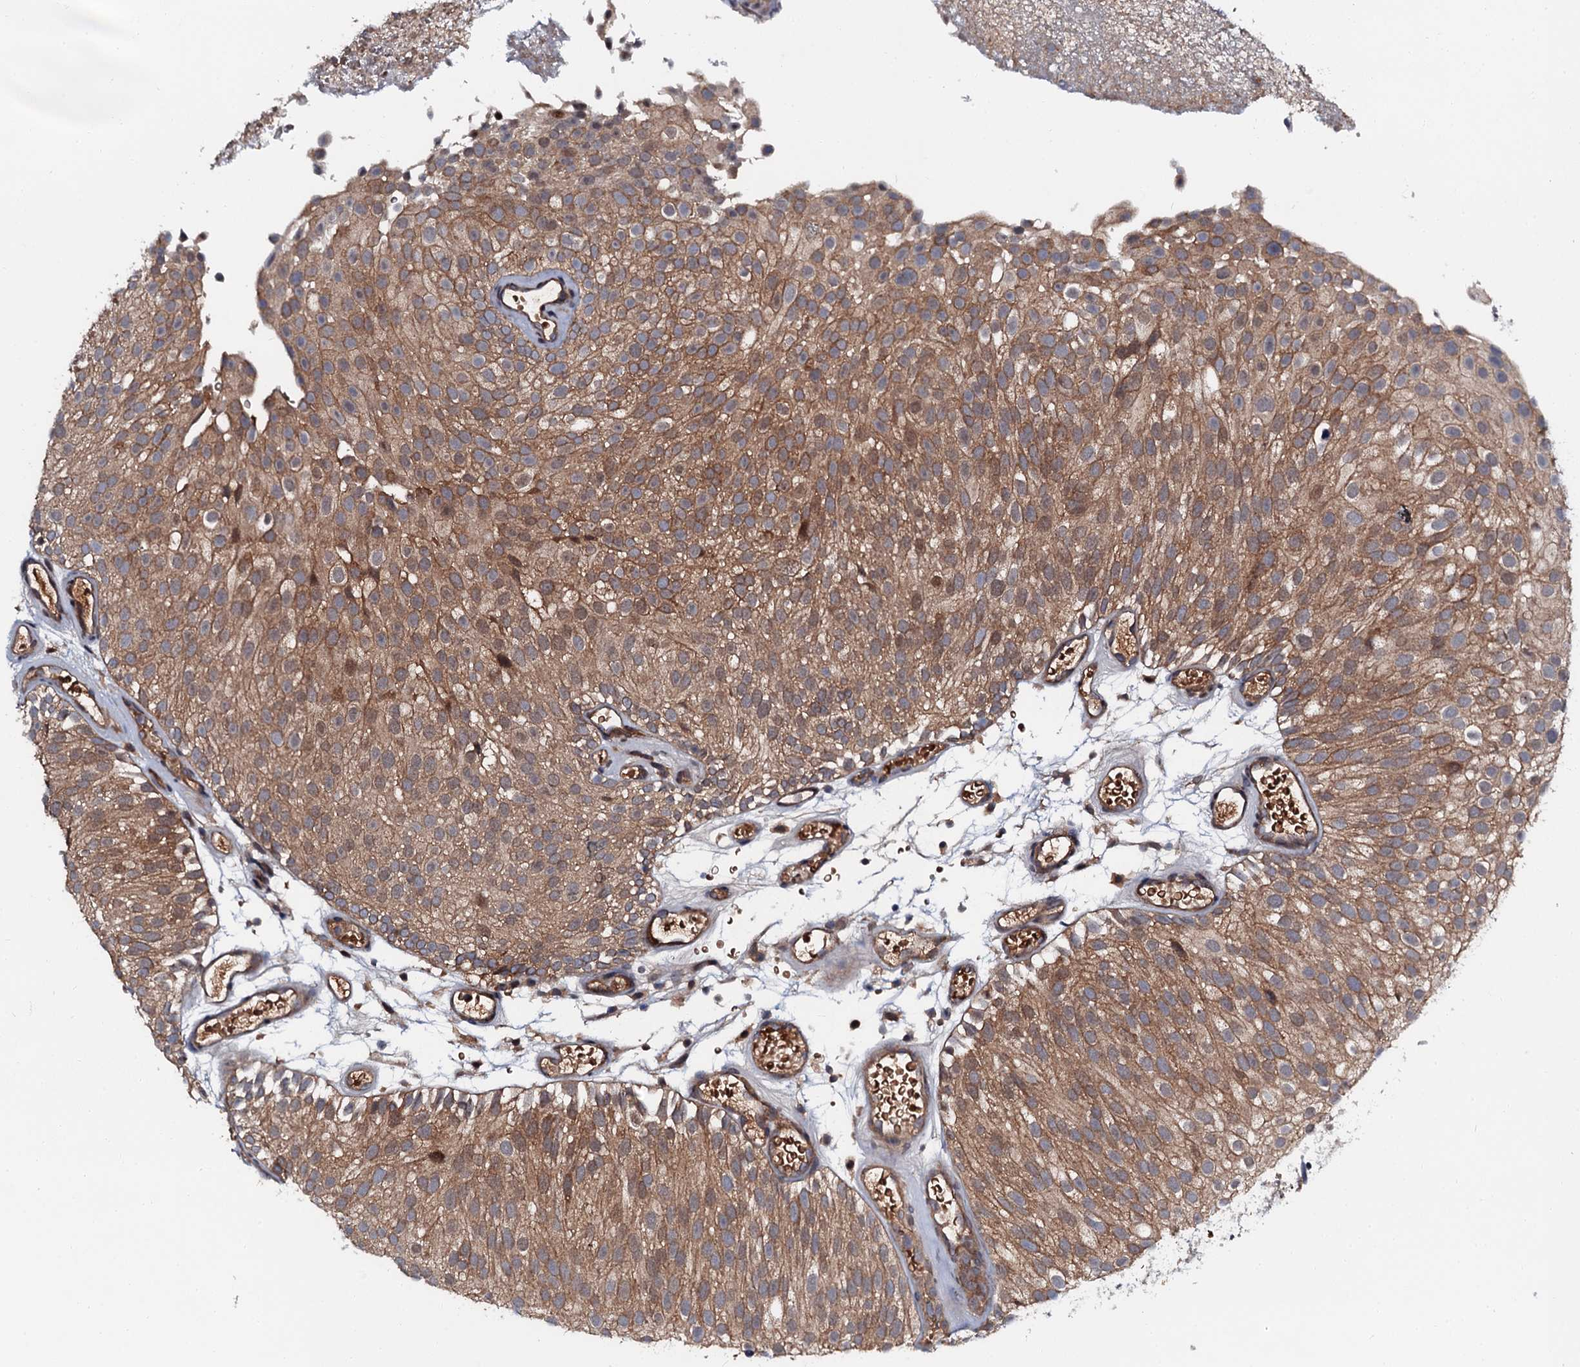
{"staining": {"intensity": "moderate", "quantity": ">75%", "location": "cytoplasmic/membranous"}, "tissue": "urothelial cancer", "cell_type": "Tumor cells", "image_type": "cancer", "snomed": [{"axis": "morphology", "description": "Urothelial carcinoma, Low grade"}, {"axis": "topography", "description": "Urinary bladder"}], "caption": "Urothelial cancer stained for a protein (brown) shows moderate cytoplasmic/membranous positive positivity in about >75% of tumor cells.", "gene": "N4BP1", "patient": {"sex": "male", "age": 78}}